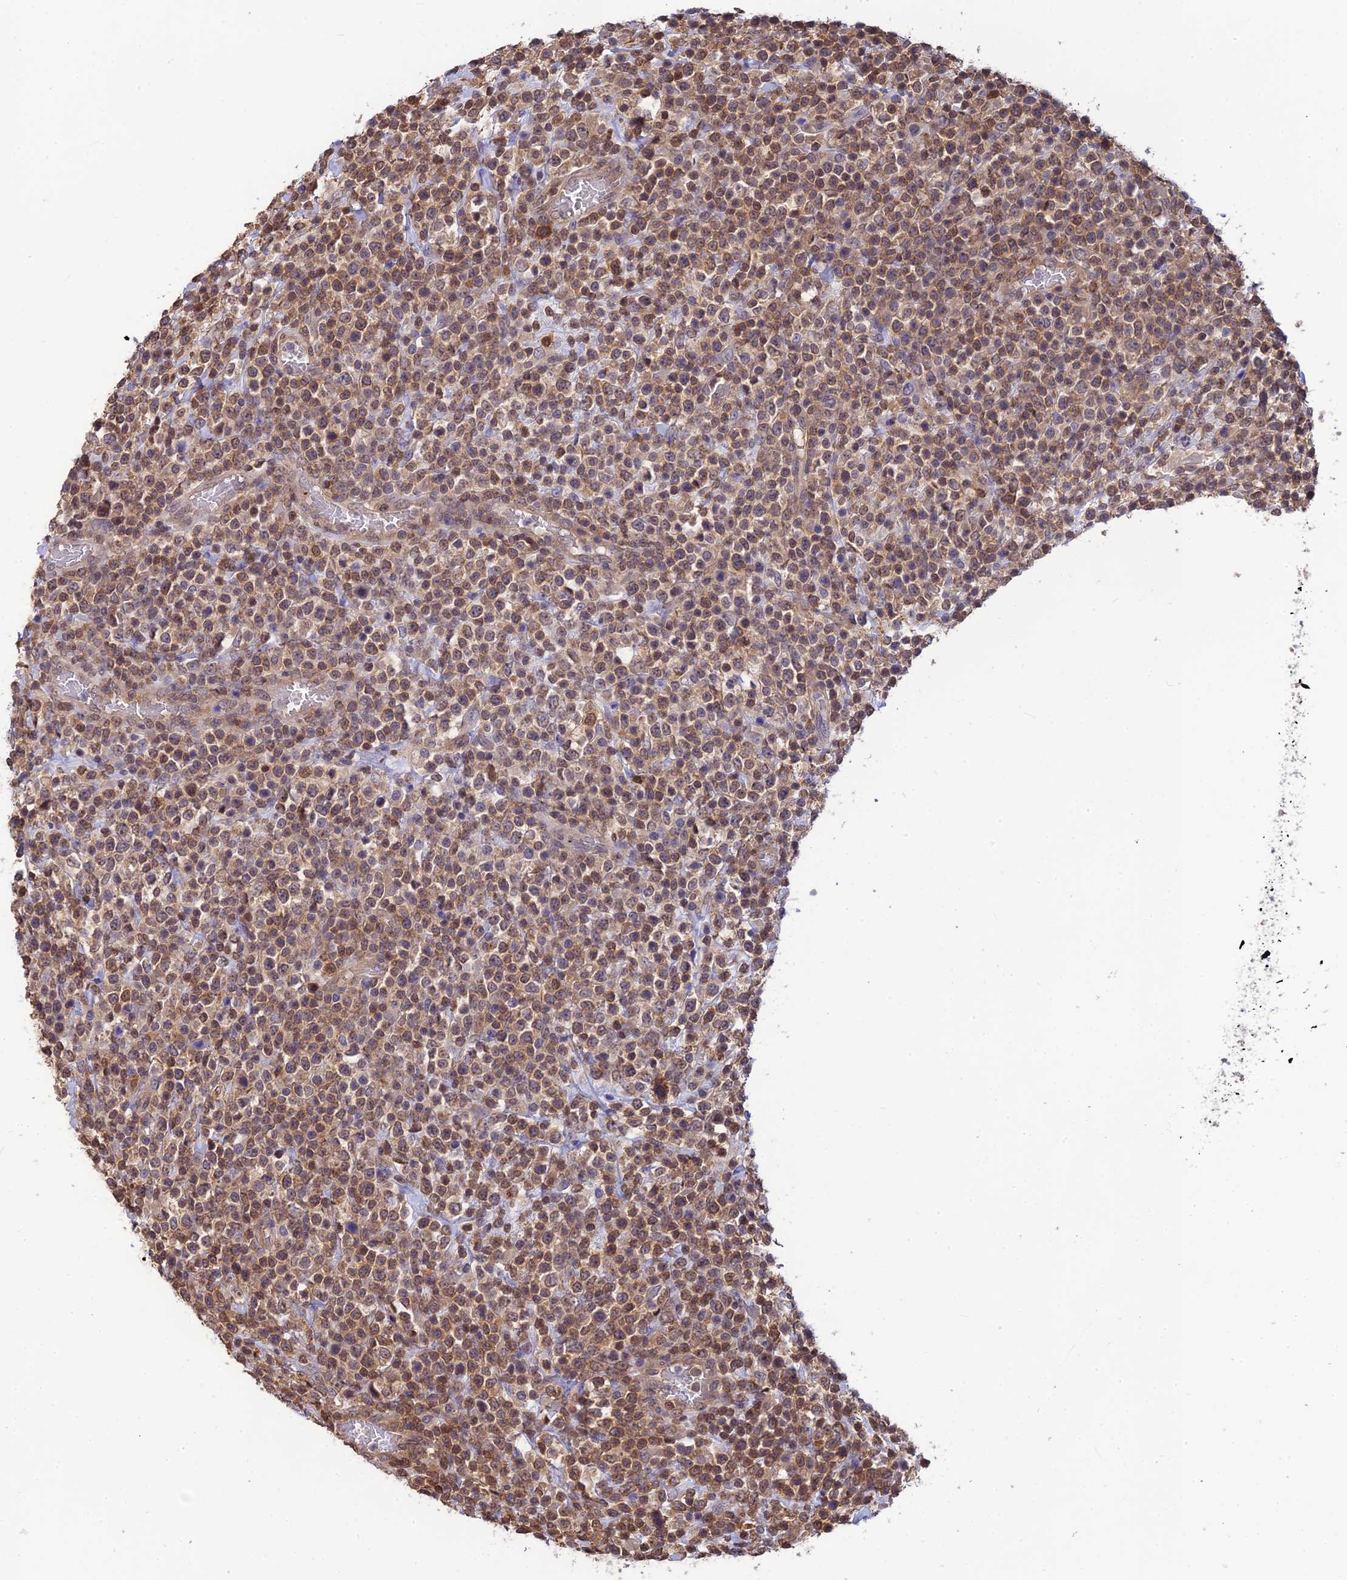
{"staining": {"intensity": "moderate", "quantity": ">75%", "location": "cytoplasmic/membranous,nuclear"}, "tissue": "lymphoma", "cell_type": "Tumor cells", "image_type": "cancer", "snomed": [{"axis": "morphology", "description": "Malignant lymphoma, non-Hodgkin's type, High grade"}, {"axis": "topography", "description": "Colon"}], "caption": "Protein expression analysis of high-grade malignant lymphoma, non-Hodgkin's type shows moderate cytoplasmic/membranous and nuclear staining in about >75% of tumor cells. The protein is shown in brown color, while the nuclei are stained blue.", "gene": "HINT1", "patient": {"sex": "female", "age": 53}}